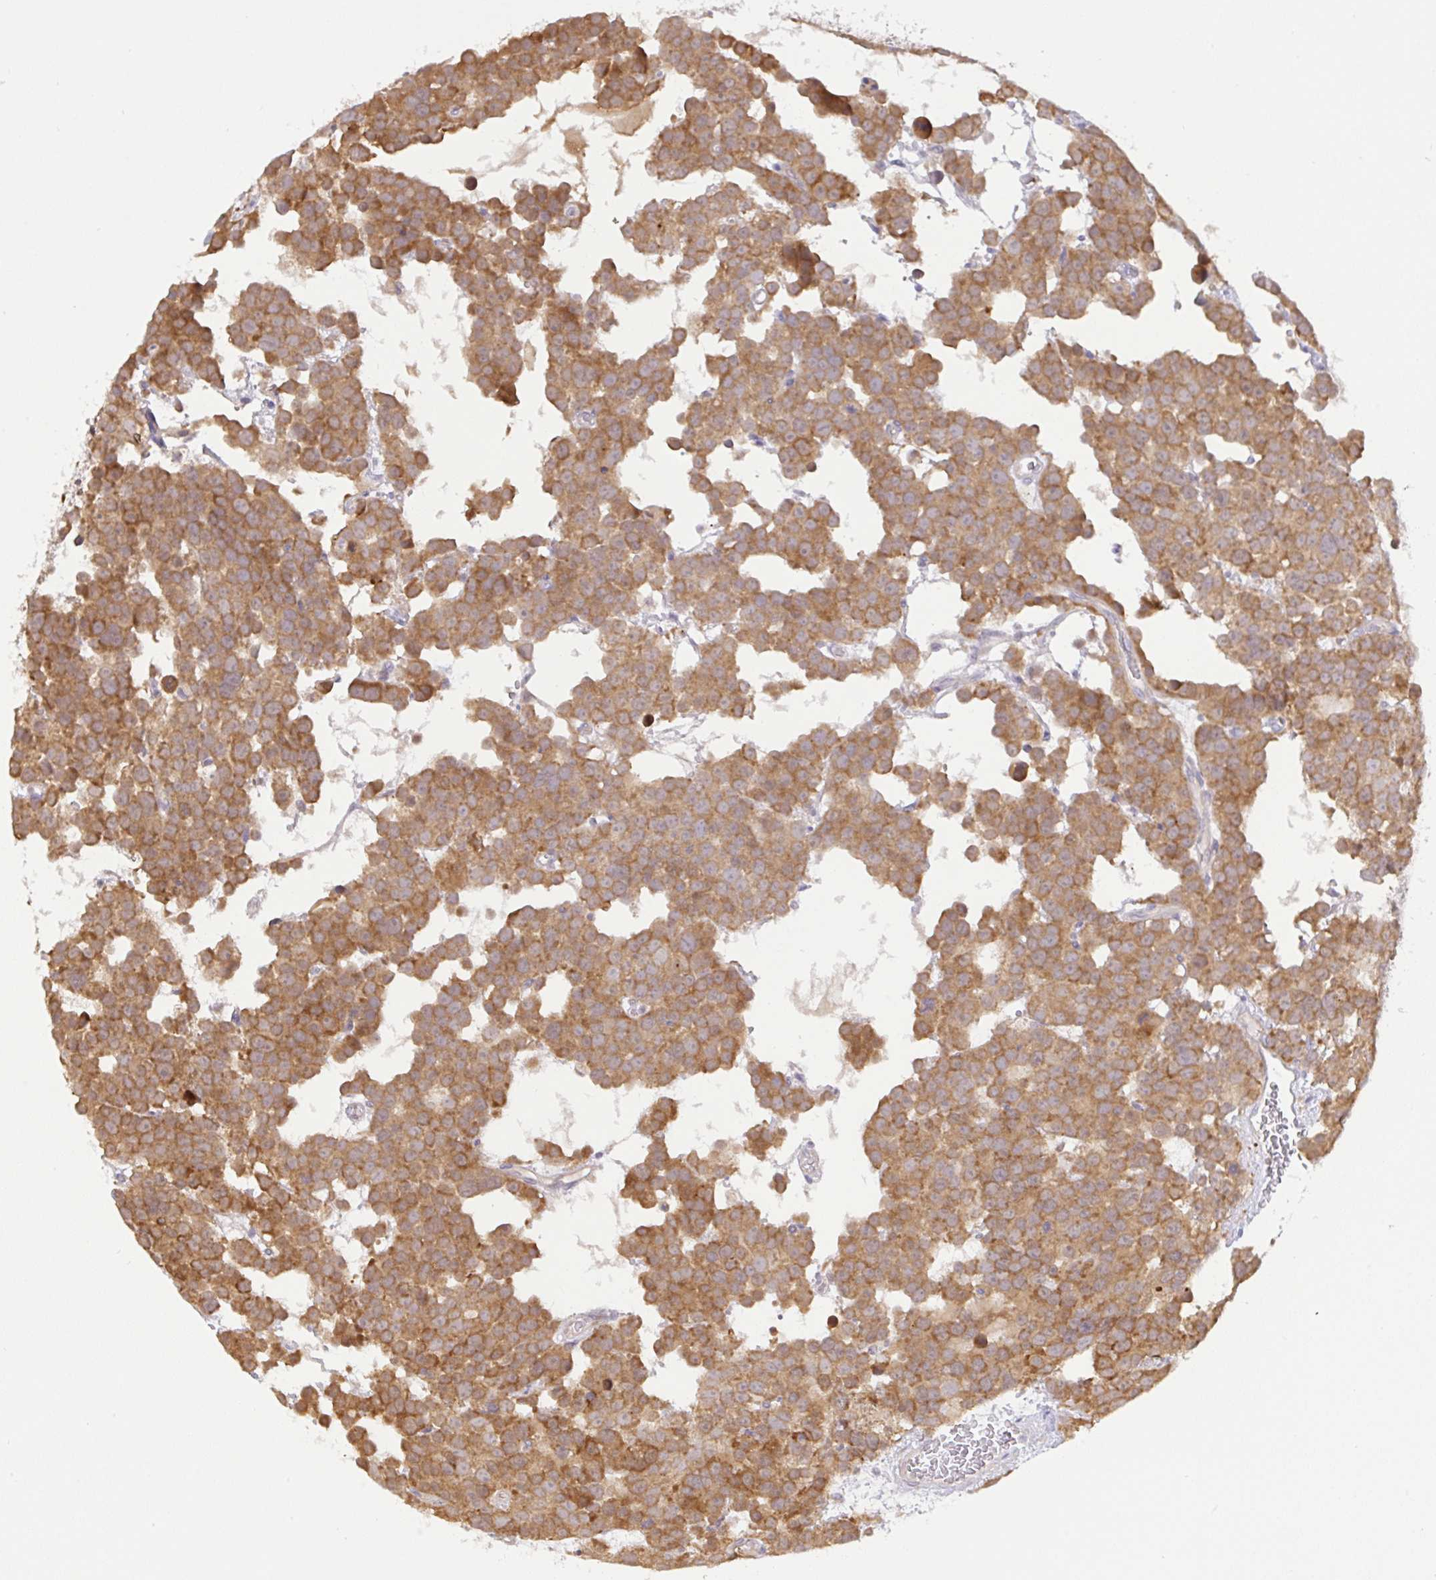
{"staining": {"intensity": "moderate", "quantity": ">75%", "location": "cytoplasmic/membranous"}, "tissue": "testis cancer", "cell_type": "Tumor cells", "image_type": "cancer", "snomed": [{"axis": "morphology", "description": "Seminoma, NOS"}, {"axis": "topography", "description": "Testis"}], "caption": "IHC histopathology image of human testis cancer (seminoma) stained for a protein (brown), which exhibits medium levels of moderate cytoplasmic/membranous staining in approximately >75% of tumor cells.", "gene": "DLEU7", "patient": {"sex": "male", "age": 71}}